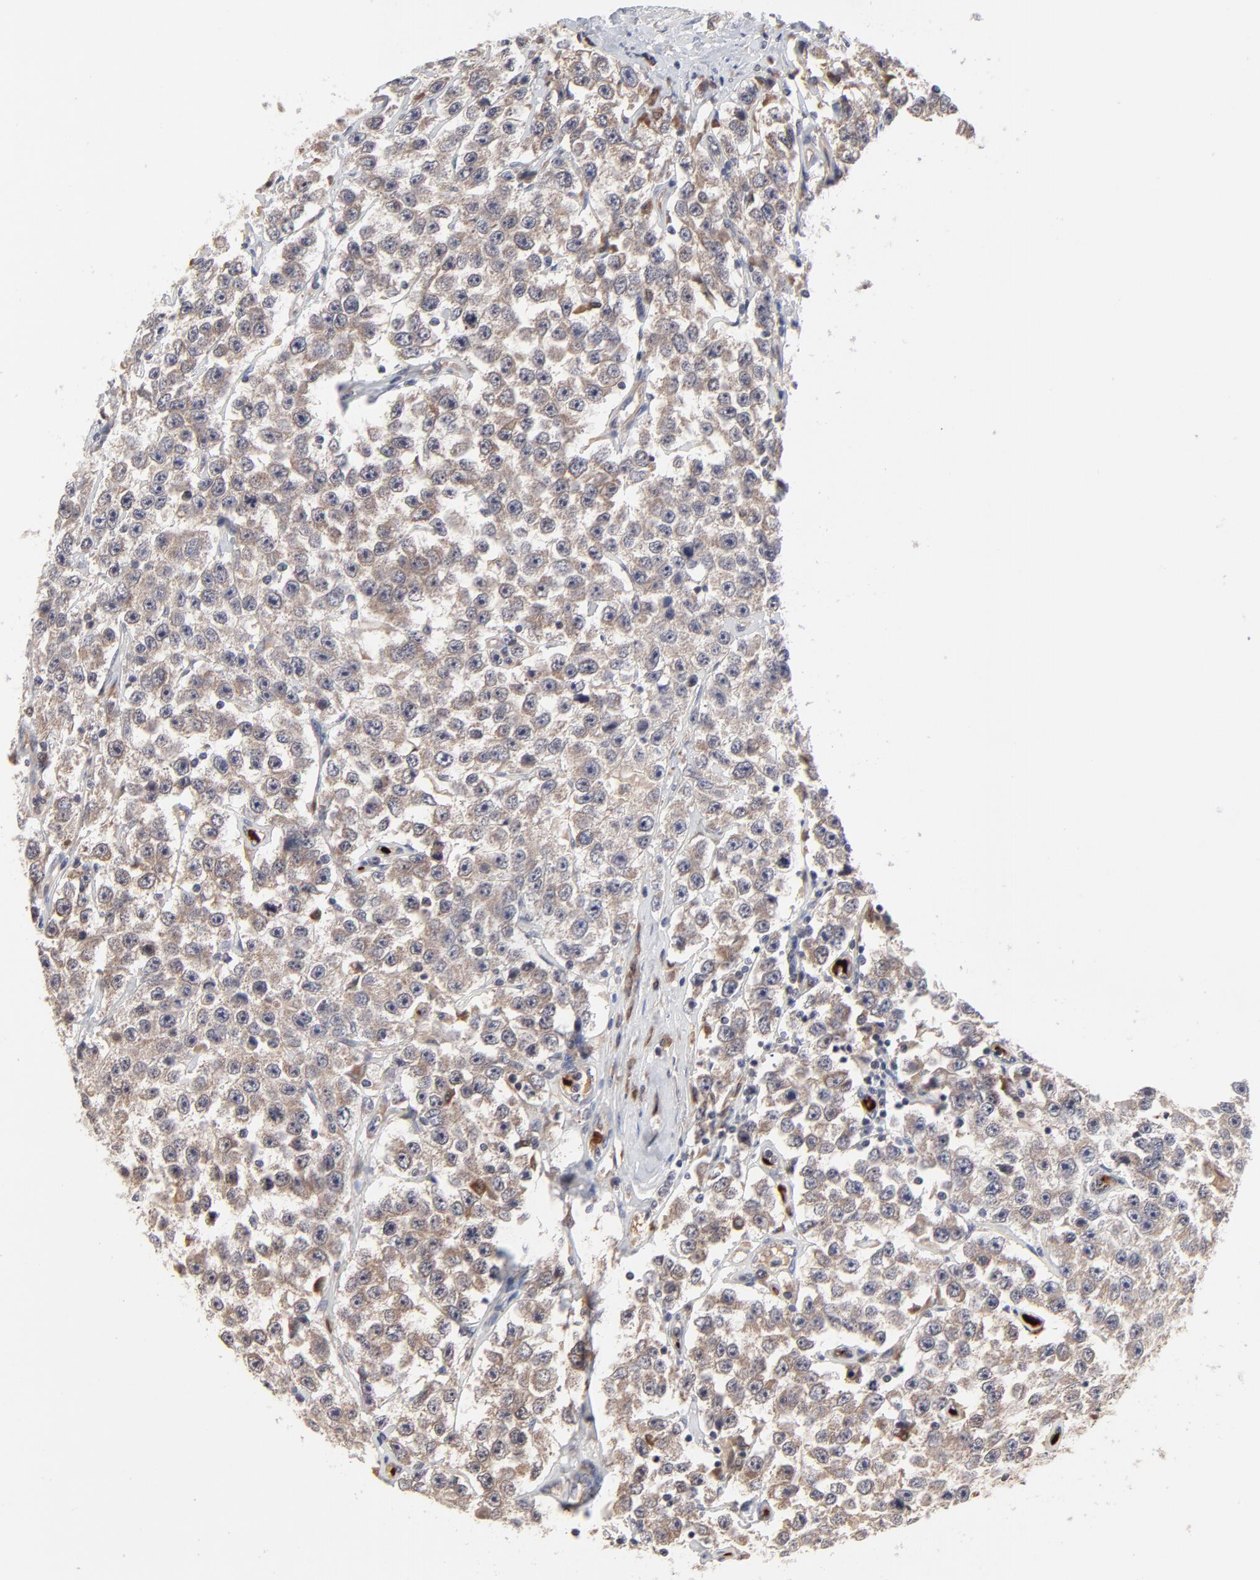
{"staining": {"intensity": "moderate", "quantity": ">75%", "location": "cytoplasmic/membranous"}, "tissue": "testis cancer", "cell_type": "Tumor cells", "image_type": "cancer", "snomed": [{"axis": "morphology", "description": "Seminoma, NOS"}, {"axis": "topography", "description": "Testis"}], "caption": "Immunohistochemistry photomicrograph of neoplastic tissue: seminoma (testis) stained using IHC reveals medium levels of moderate protein expression localized specifically in the cytoplasmic/membranous of tumor cells, appearing as a cytoplasmic/membranous brown color.", "gene": "CASP10", "patient": {"sex": "male", "age": 52}}